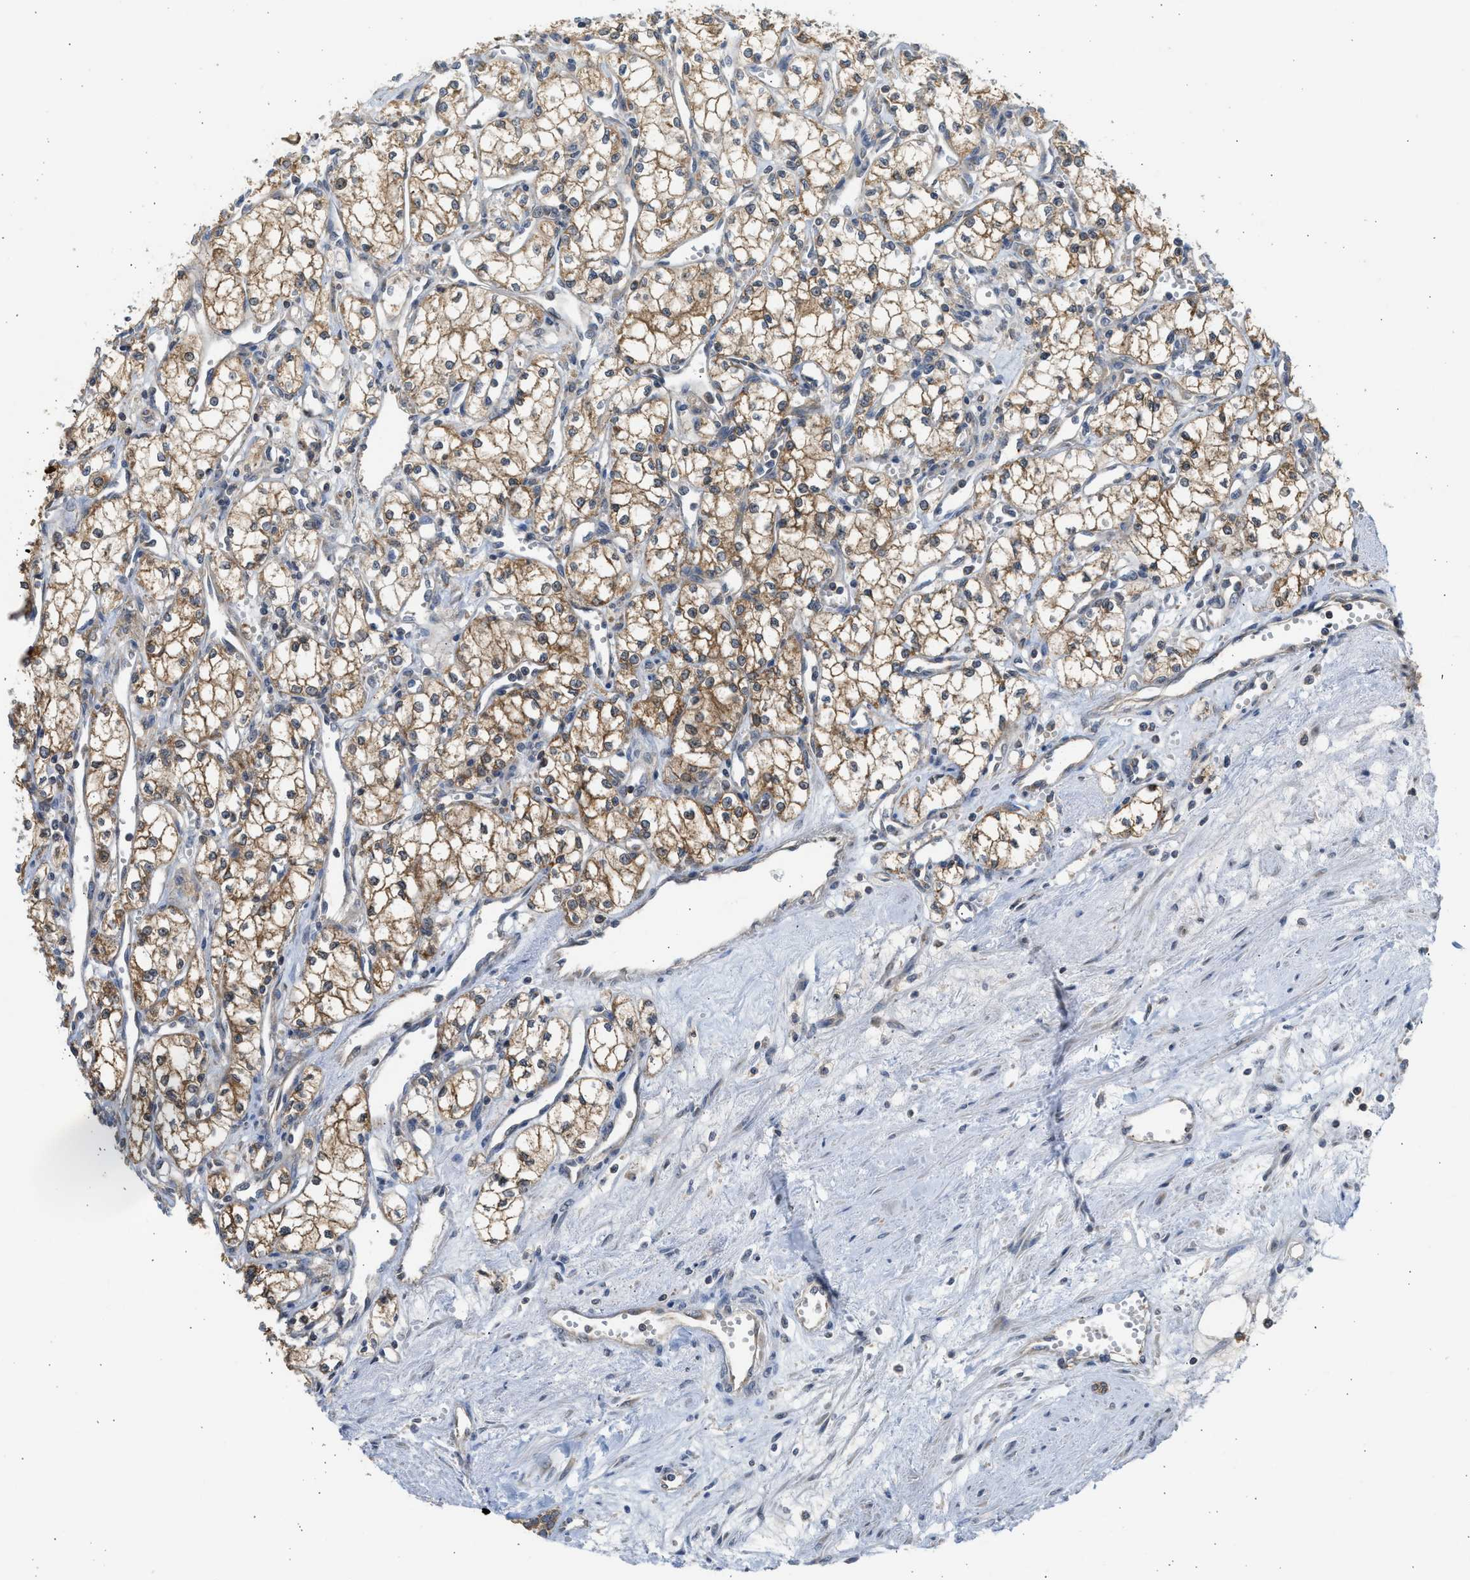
{"staining": {"intensity": "moderate", "quantity": ">75%", "location": "cytoplasmic/membranous"}, "tissue": "renal cancer", "cell_type": "Tumor cells", "image_type": "cancer", "snomed": [{"axis": "morphology", "description": "Adenocarcinoma, NOS"}, {"axis": "topography", "description": "Kidney"}], "caption": "About >75% of tumor cells in human renal adenocarcinoma reveal moderate cytoplasmic/membranous protein expression as visualized by brown immunohistochemical staining.", "gene": "CYP1A1", "patient": {"sex": "male", "age": 59}}